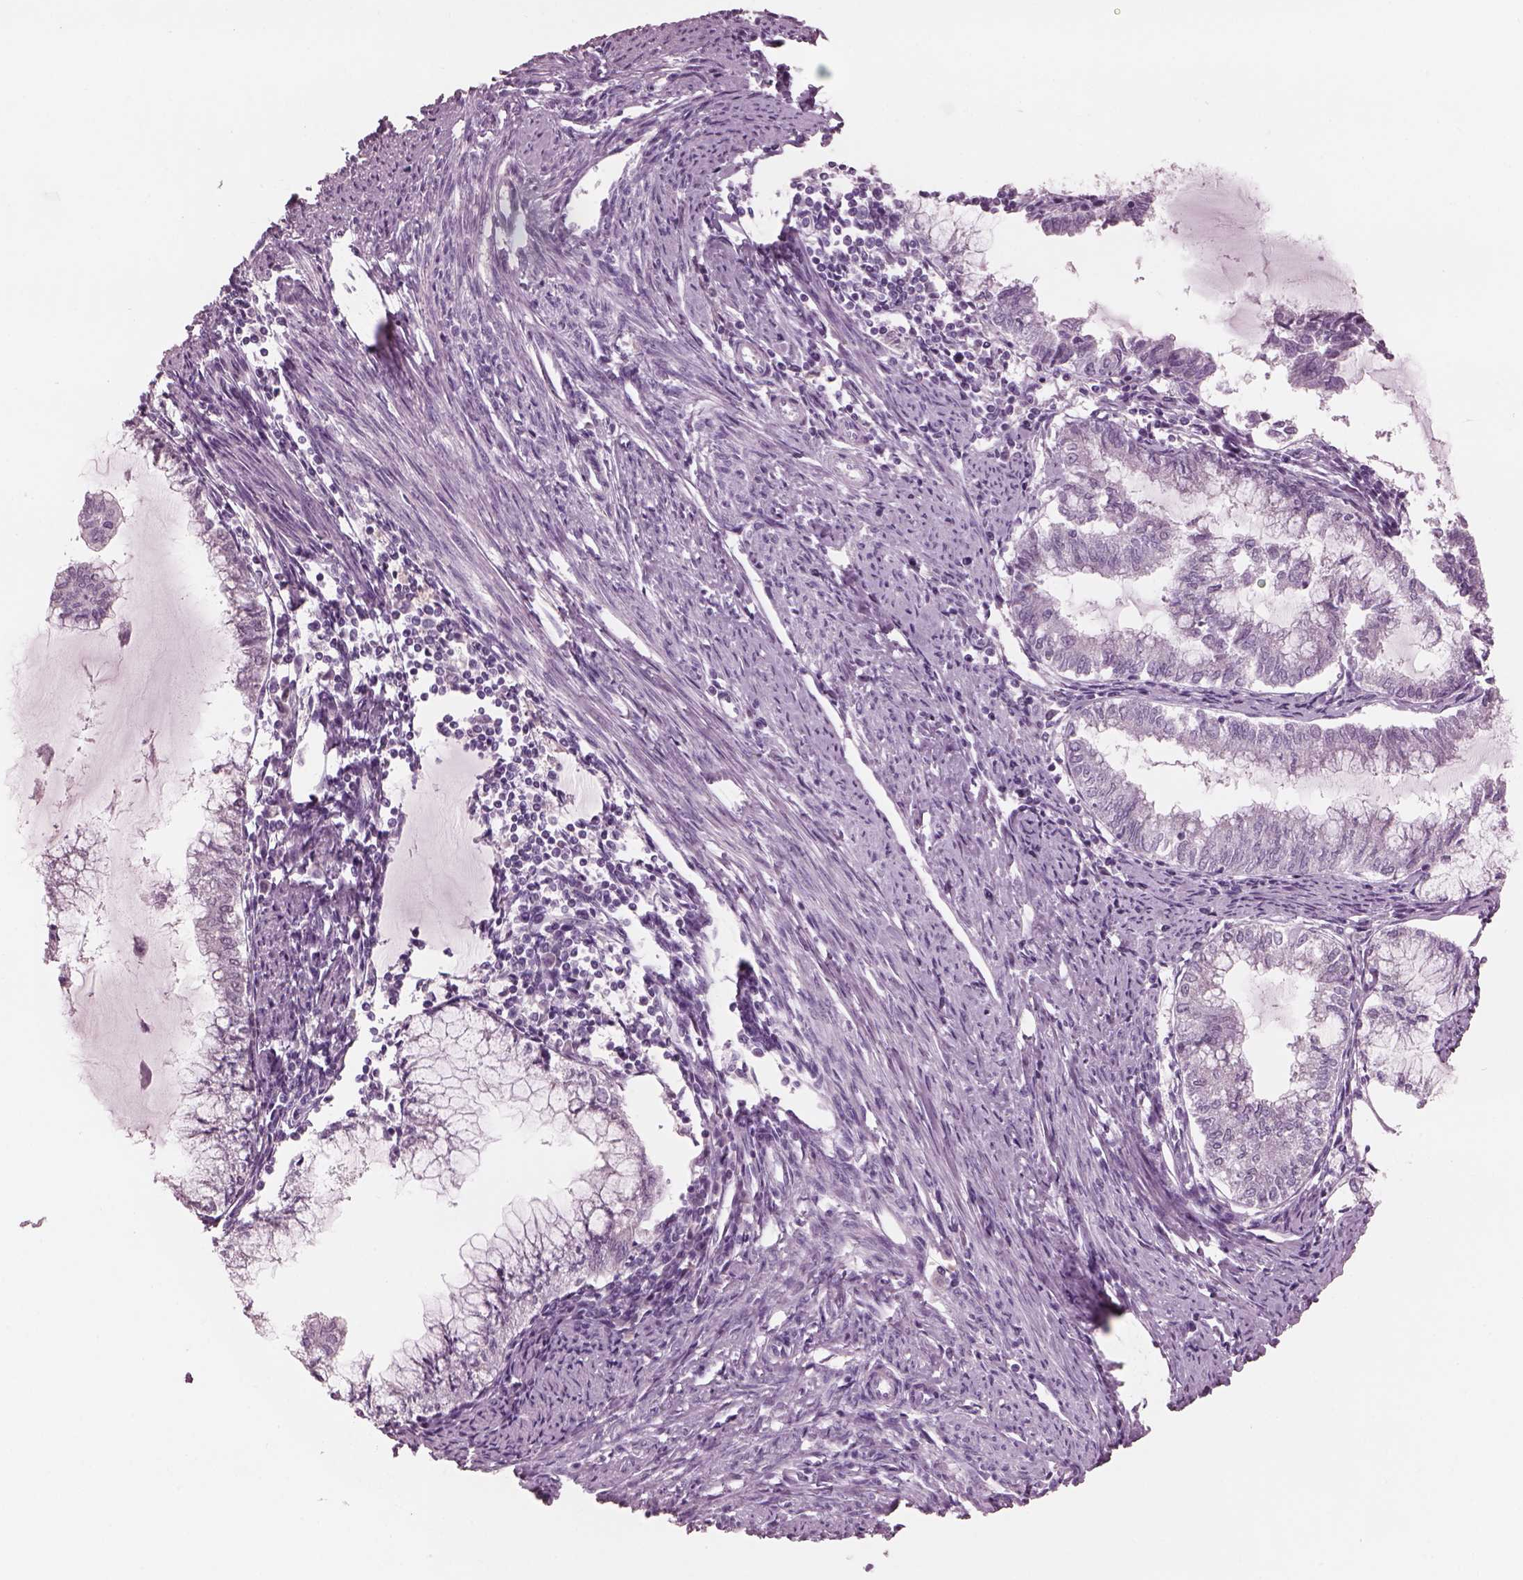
{"staining": {"intensity": "negative", "quantity": "none", "location": "none"}, "tissue": "endometrial cancer", "cell_type": "Tumor cells", "image_type": "cancer", "snomed": [{"axis": "morphology", "description": "Adenocarcinoma, NOS"}, {"axis": "topography", "description": "Endometrium"}], "caption": "The IHC image has no significant staining in tumor cells of endometrial cancer (adenocarcinoma) tissue. (Brightfield microscopy of DAB immunohistochemistry (IHC) at high magnification).", "gene": "PACRG", "patient": {"sex": "female", "age": 79}}